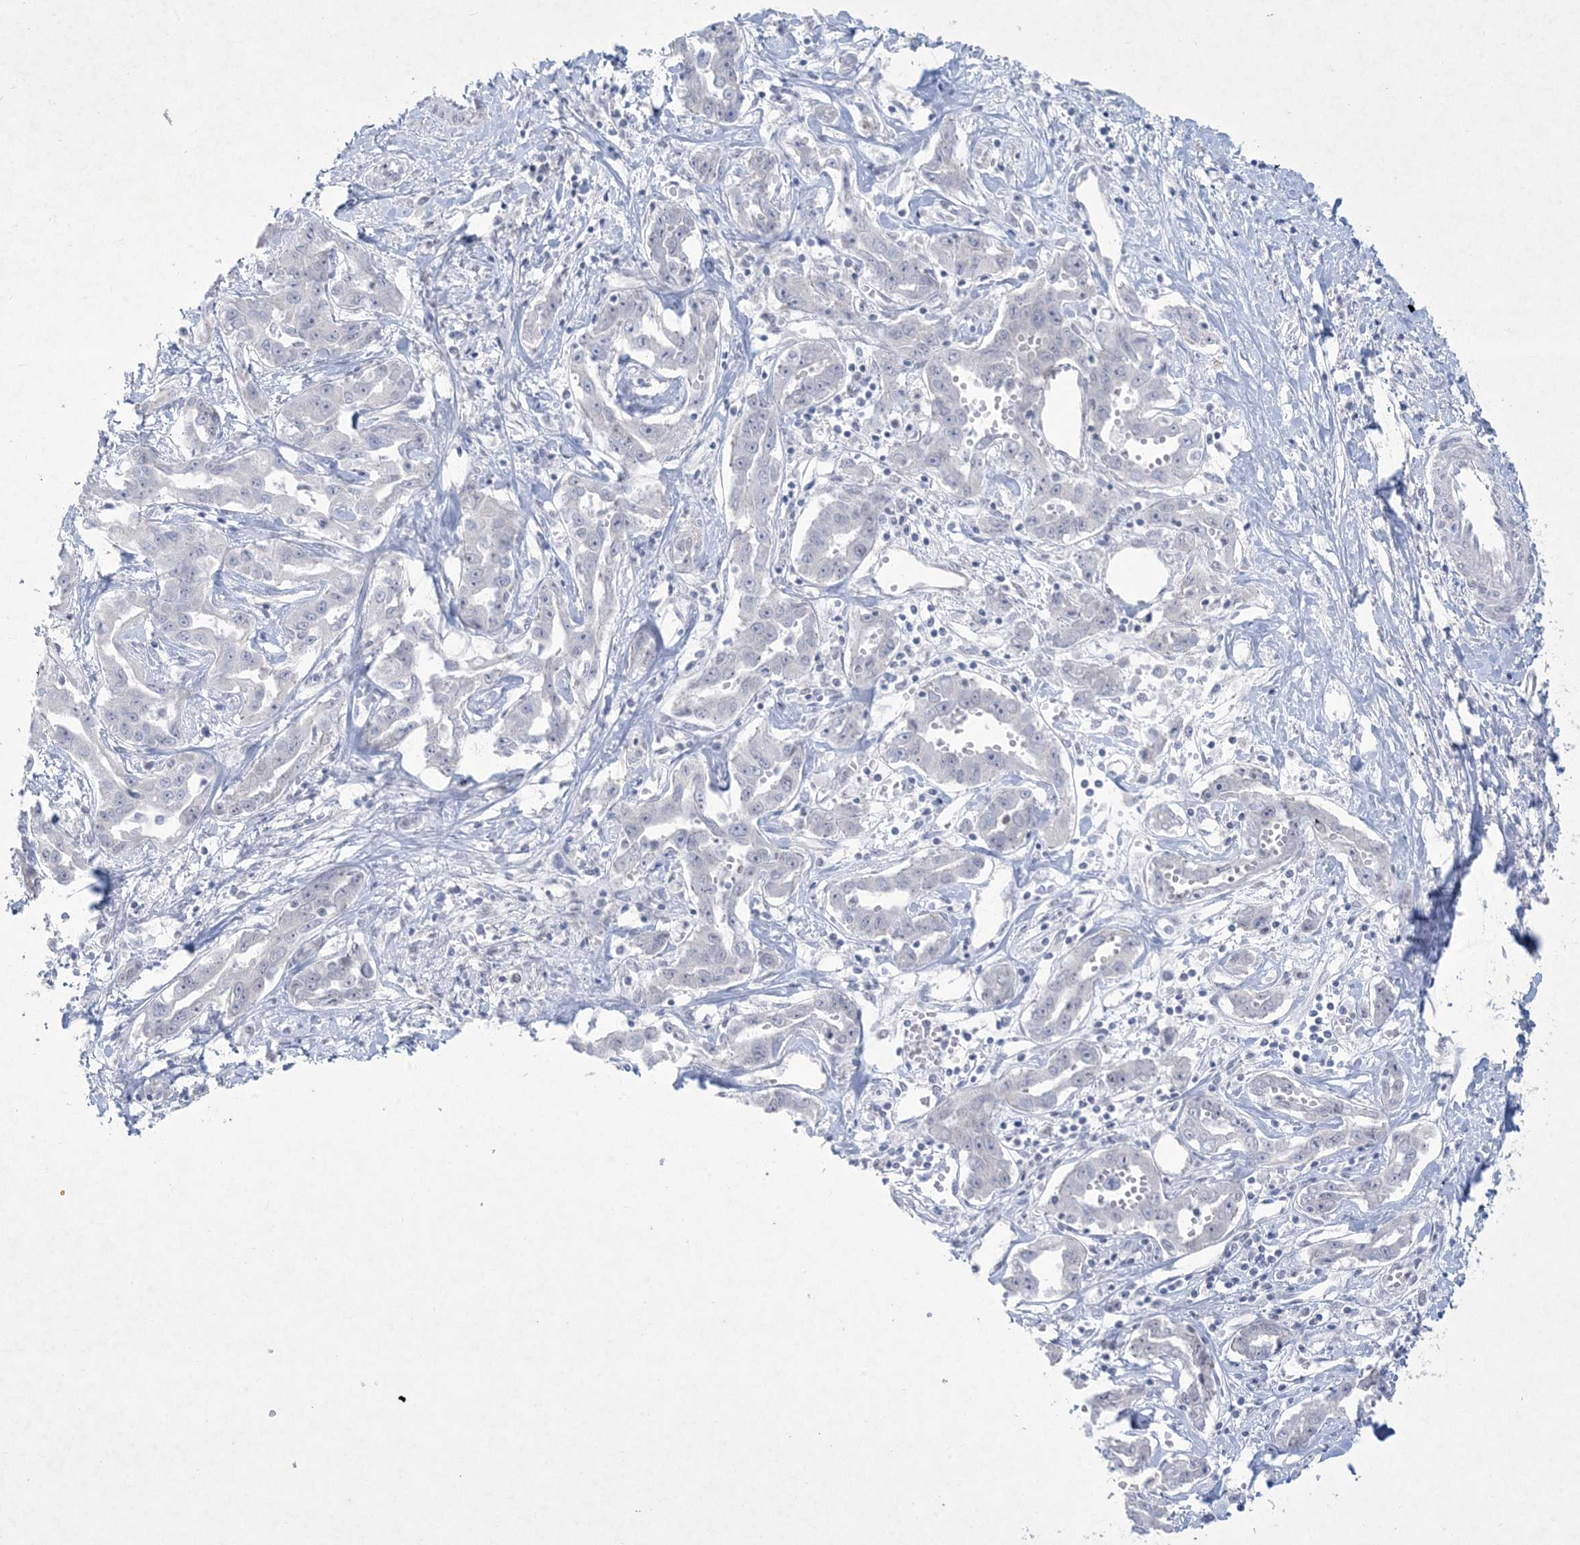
{"staining": {"intensity": "negative", "quantity": "none", "location": "none"}, "tissue": "liver cancer", "cell_type": "Tumor cells", "image_type": "cancer", "snomed": [{"axis": "morphology", "description": "Cholangiocarcinoma"}, {"axis": "topography", "description": "Liver"}], "caption": "This is an IHC micrograph of liver cancer. There is no expression in tumor cells.", "gene": "HOMEZ", "patient": {"sex": "male", "age": 59}}